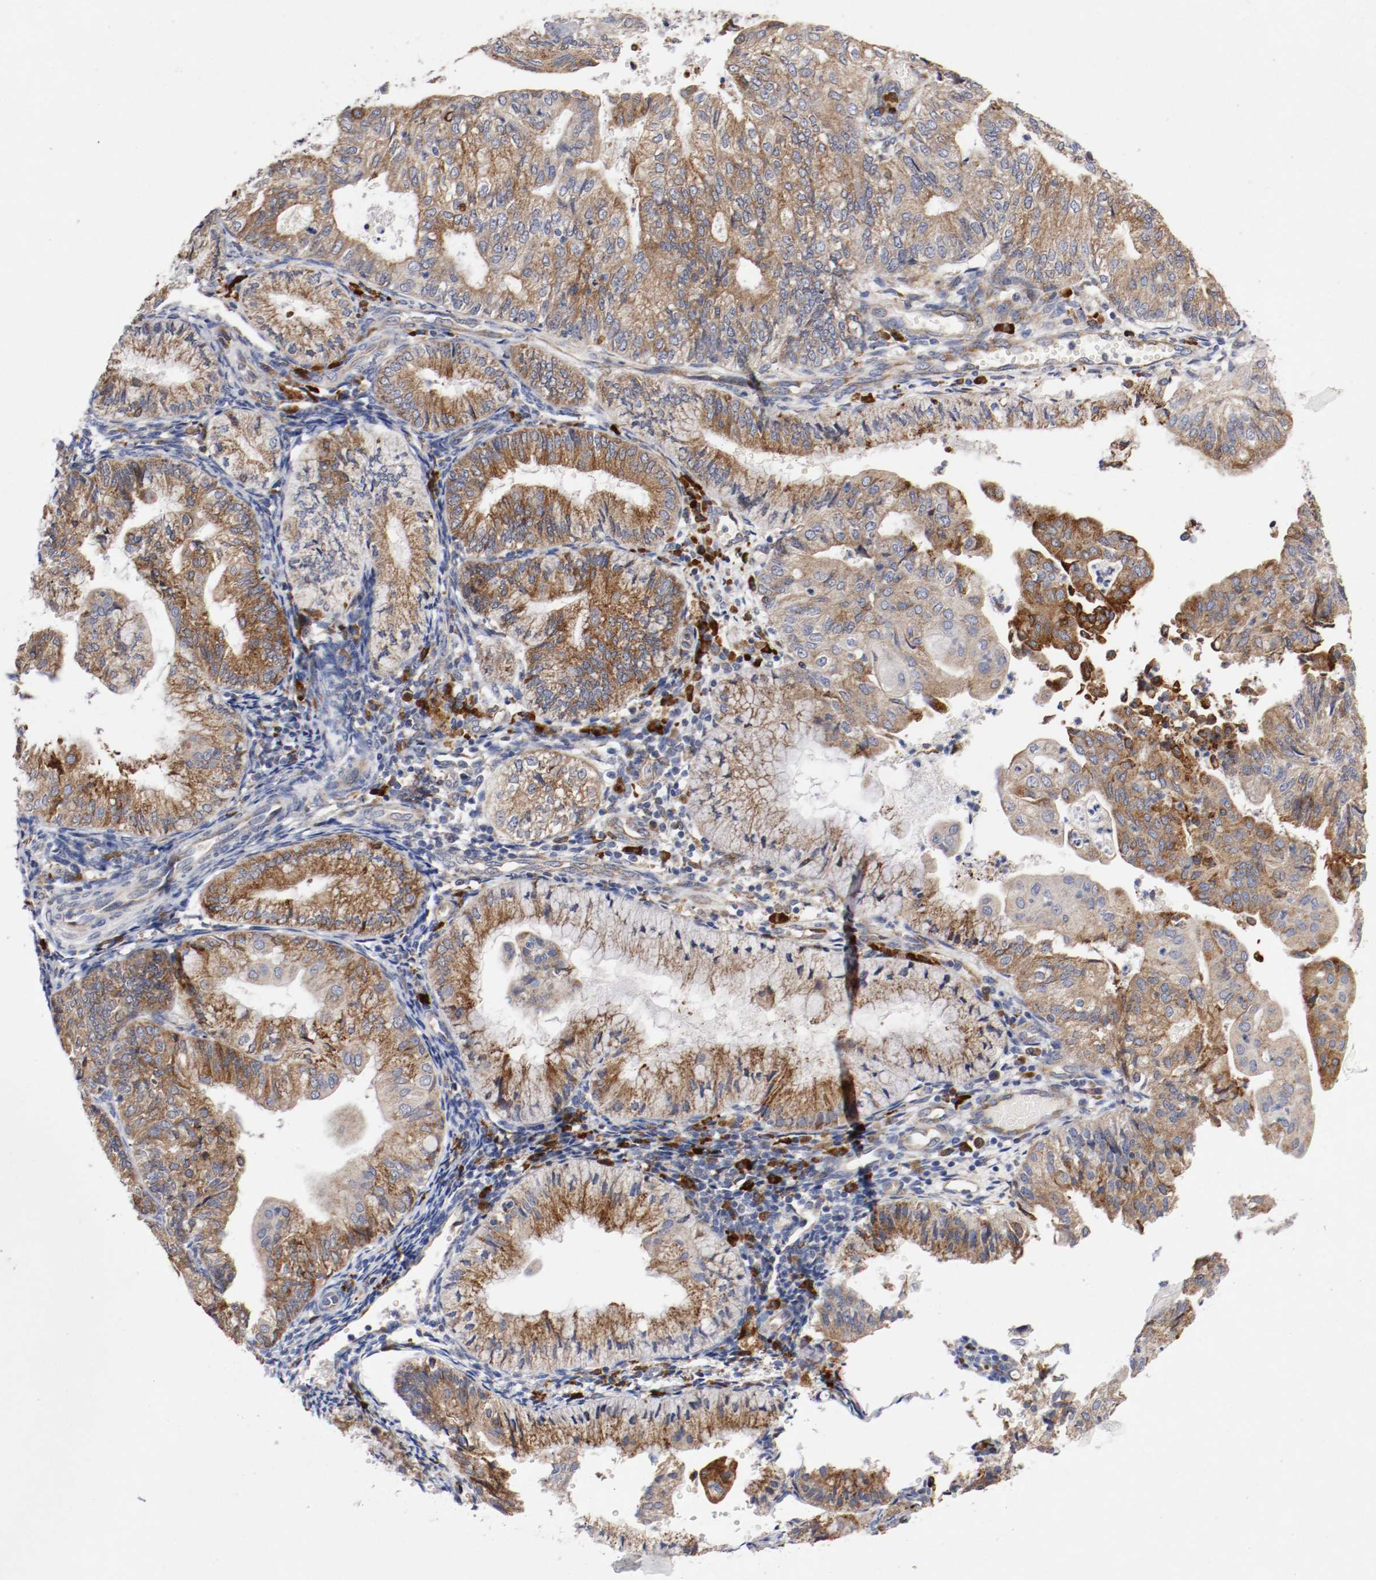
{"staining": {"intensity": "moderate", "quantity": ">75%", "location": "cytoplasmic/membranous"}, "tissue": "endometrial cancer", "cell_type": "Tumor cells", "image_type": "cancer", "snomed": [{"axis": "morphology", "description": "Adenocarcinoma, NOS"}, {"axis": "topography", "description": "Endometrium"}], "caption": "There is medium levels of moderate cytoplasmic/membranous positivity in tumor cells of endometrial cancer, as demonstrated by immunohistochemical staining (brown color).", "gene": "TRAF2", "patient": {"sex": "female", "age": 59}}